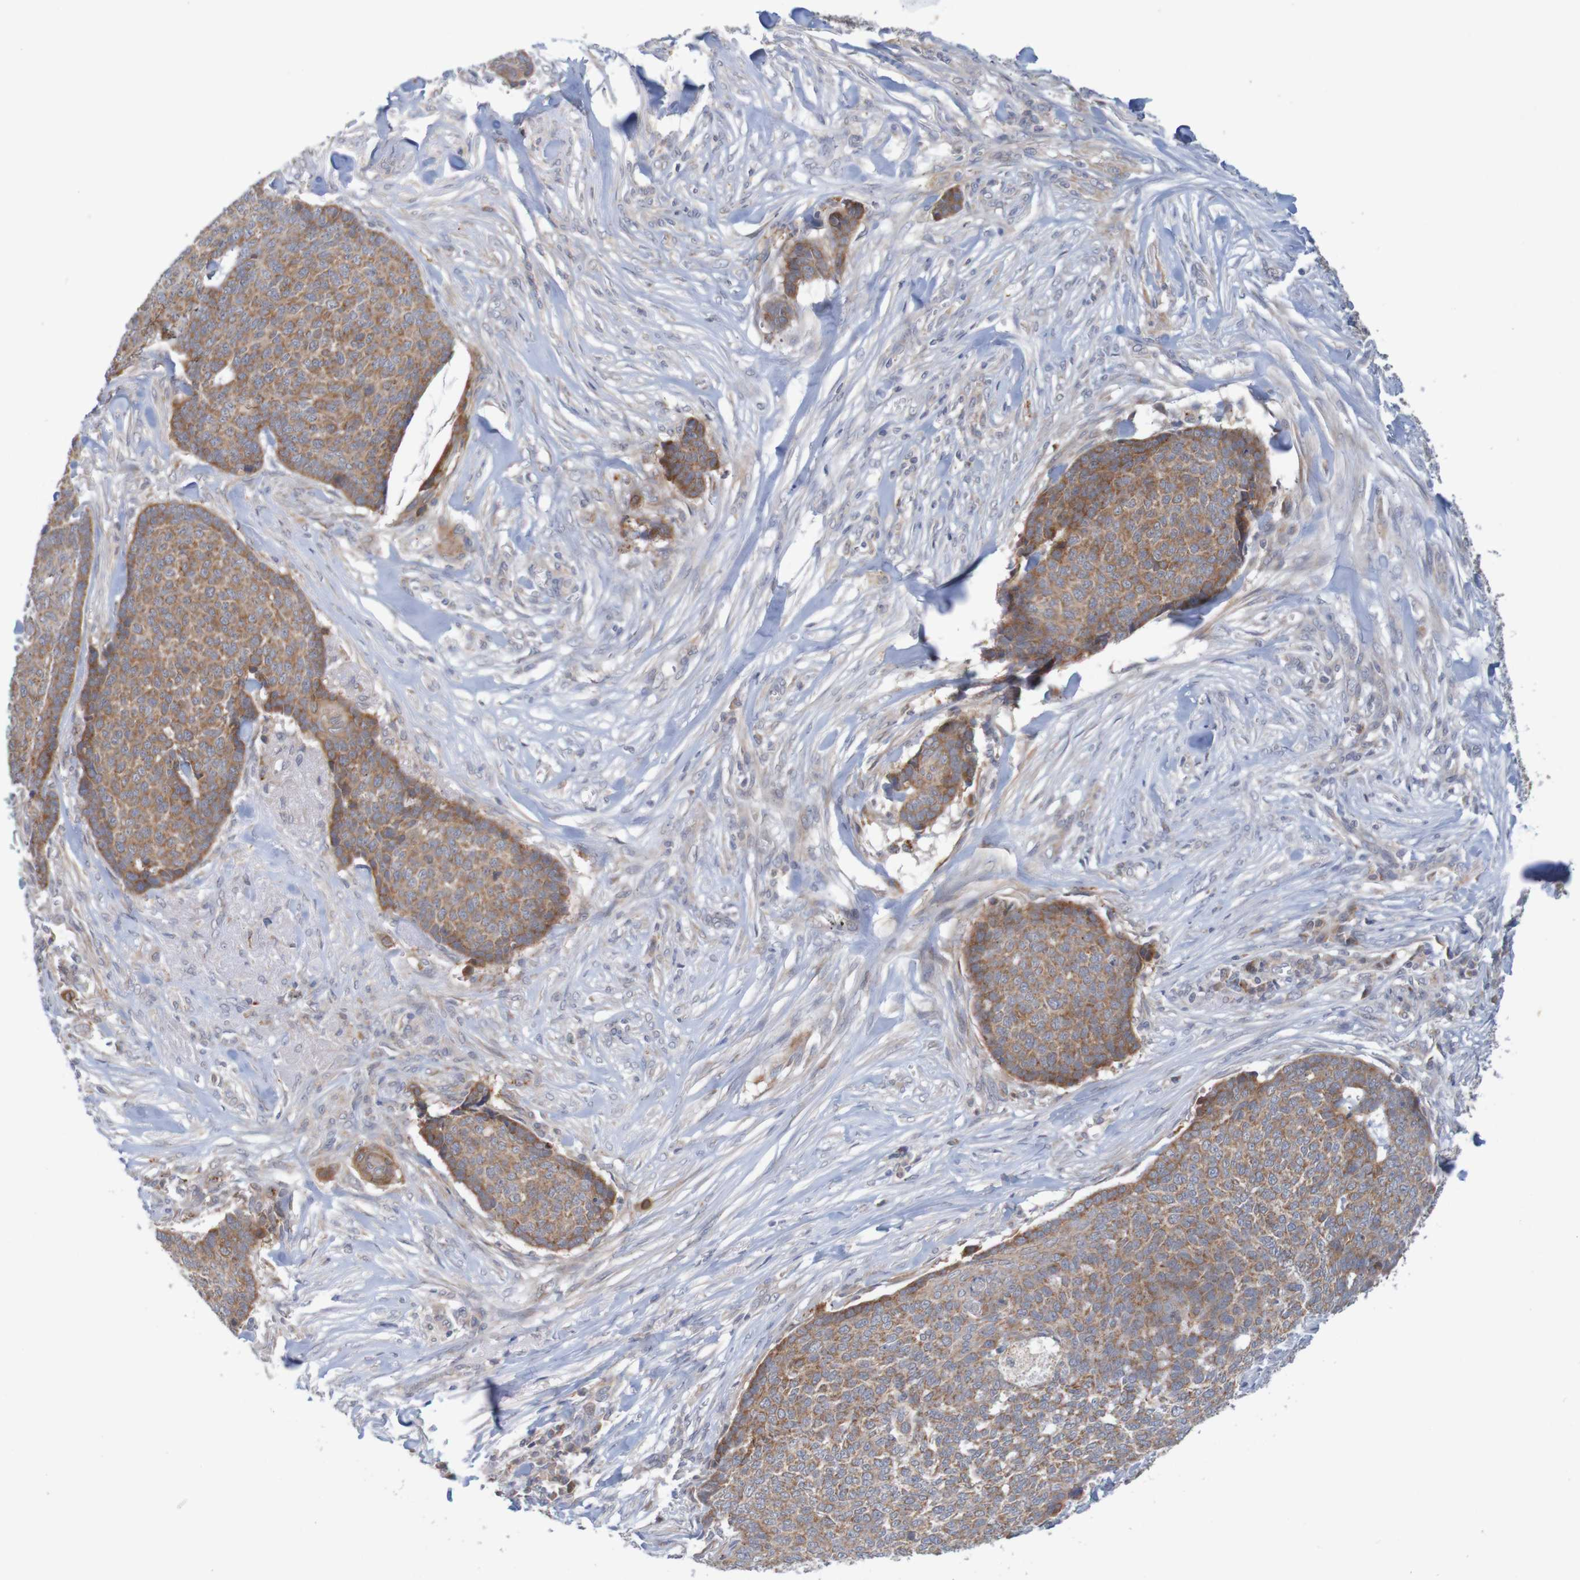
{"staining": {"intensity": "moderate", "quantity": ">75%", "location": "cytoplasmic/membranous"}, "tissue": "skin cancer", "cell_type": "Tumor cells", "image_type": "cancer", "snomed": [{"axis": "morphology", "description": "Basal cell carcinoma"}, {"axis": "topography", "description": "Skin"}], "caption": "This image displays skin cancer stained with immunohistochemistry to label a protein in brown. The cytoplasmic/membranous of tumor cells show moderate positivity for the protein. Nuclei are counter-stained blue.", "gene": "NAV2", "patient": {"sex": "male", "age": 84}}